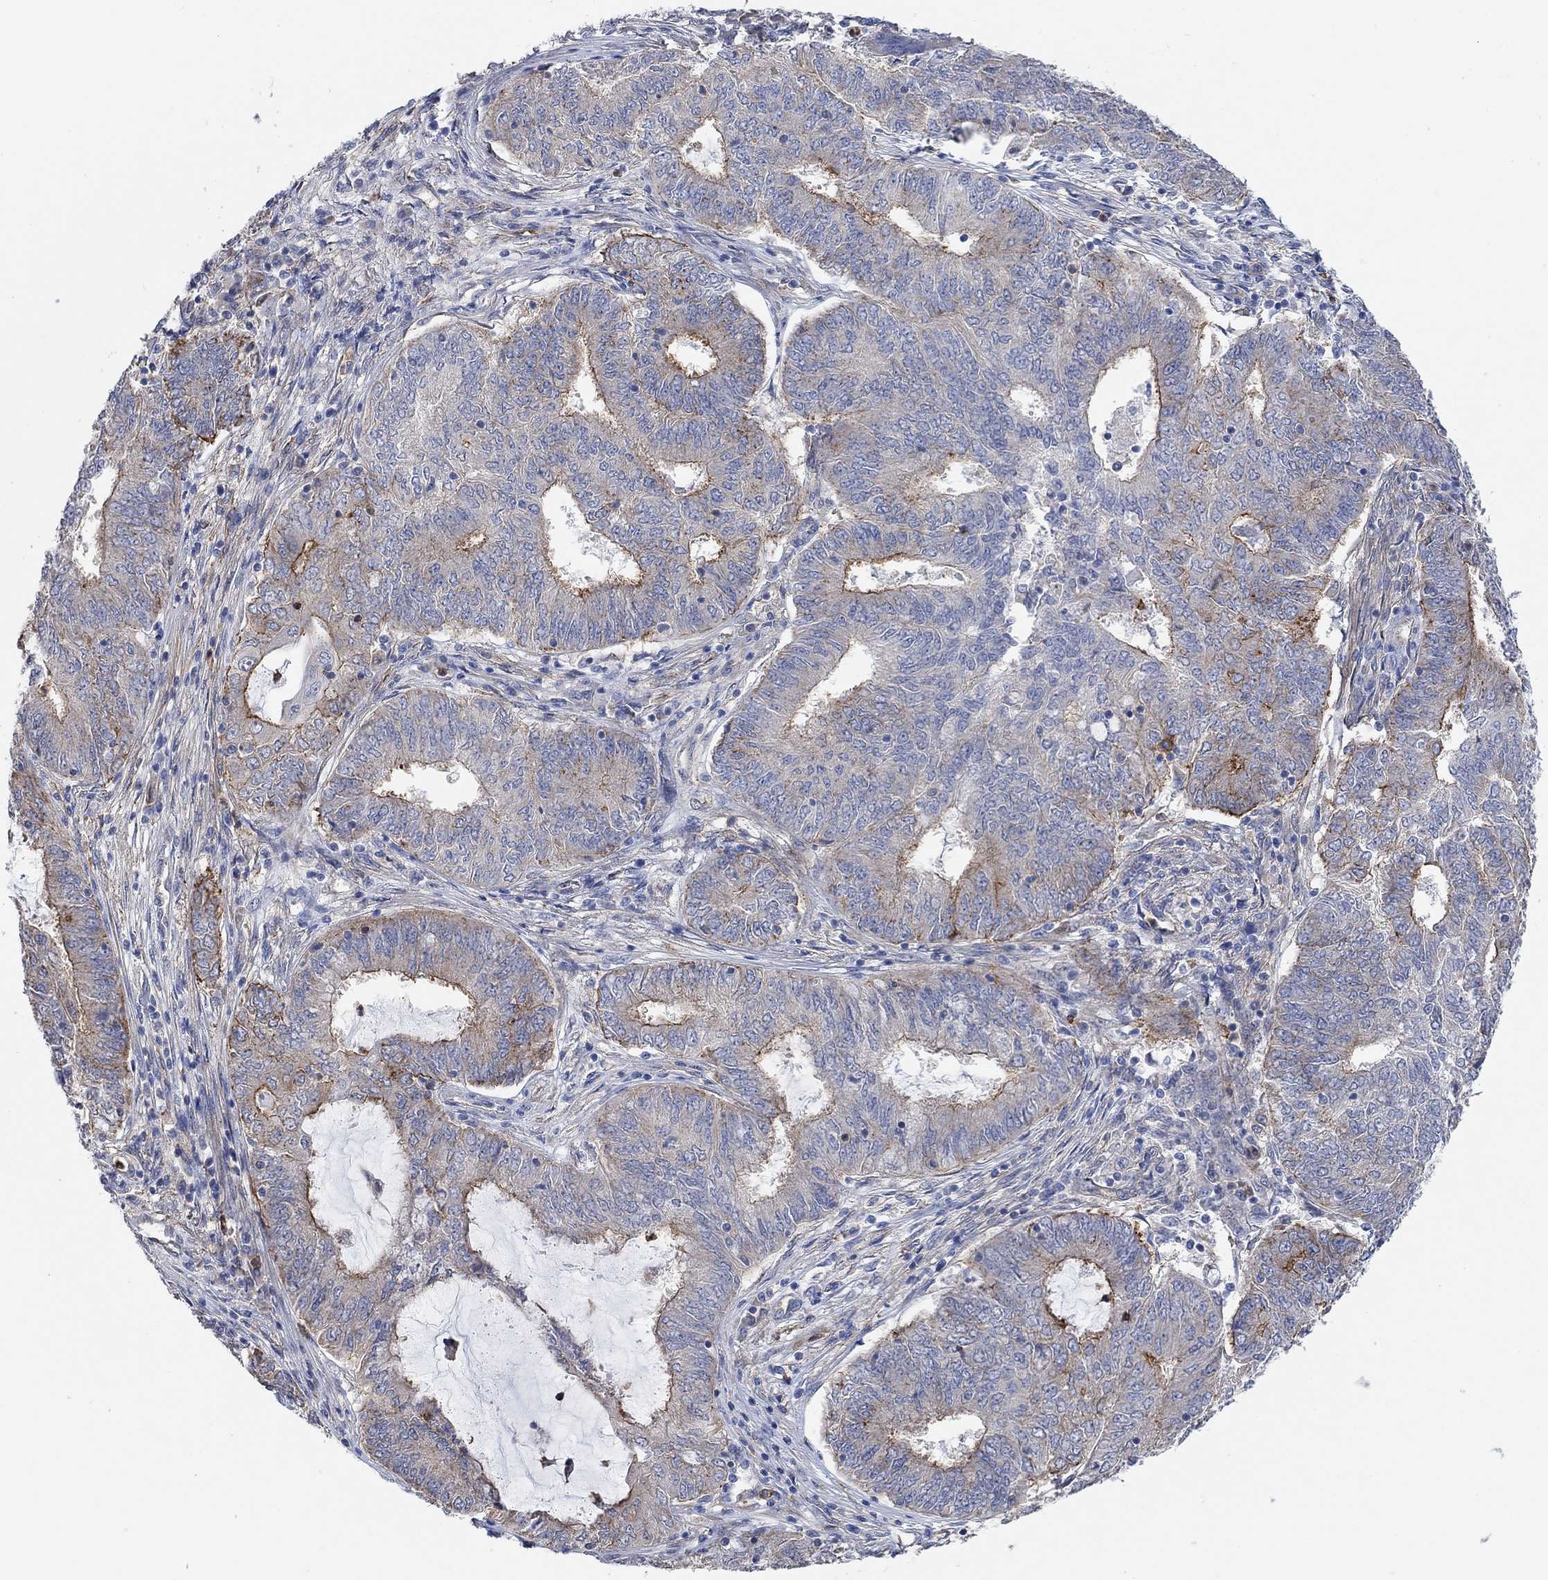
{"staining": {"intensity": "moderate", "quantity": "25%-75%", "location": "cytoplasmic/membranous"}, "tissue": "endometrial cancer", "cell_type": "Tumor cells", "image_type": "cancer", "snomed": [{"axis": "morphology", "description": "Adenocarcinoma, NOS"}, {"axis": "topography", "description": "Endometrium"}], "caption": "This micrograph shows IHC staining of human adenocarcinoma (endometrial), with medium moderate cytoplasmic/membranous expression in about 25%-75% of tumor cells.", "gene": "SYT16", "patient": {"sex": "female", "age": 62}}